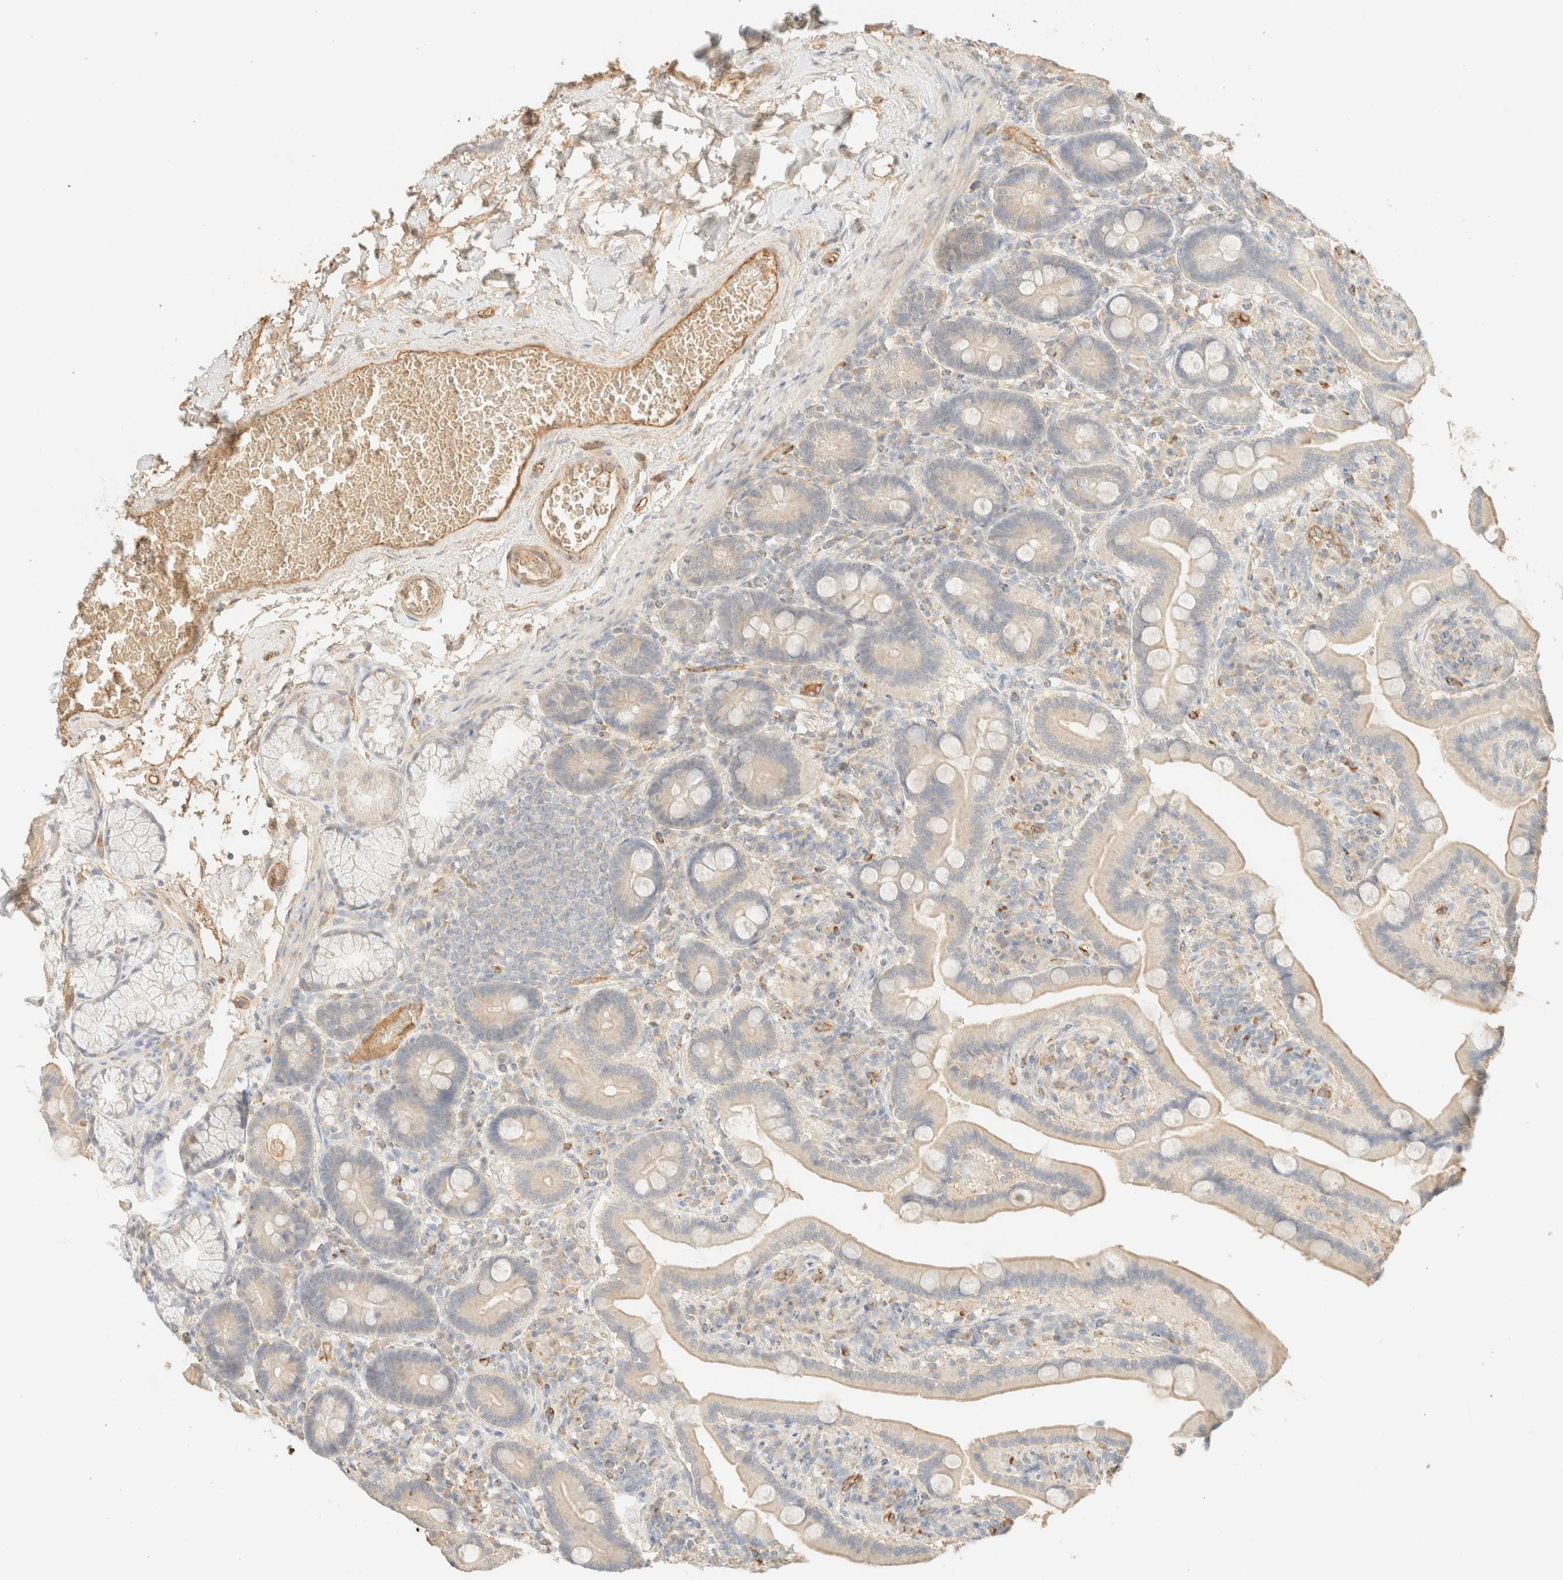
{"staining": {"intensity": "negative", "quantity": "none", "location": "none"}, "tissue": "duodenum", "cell_type": "Glandular cells", "image_type": "normal", "snomed": [{"axis": "morphology", "description": "Normal tissue, NOS"}, {"axis": "topography", "description": "Duodenum"}], "caption": "This is a photomicrograph of IHC staining of unremarkable duodenum, which shows no staining in glandular cells.", "gene": "SPARCL1", "patient": {"sex": "male", "age": 54}}